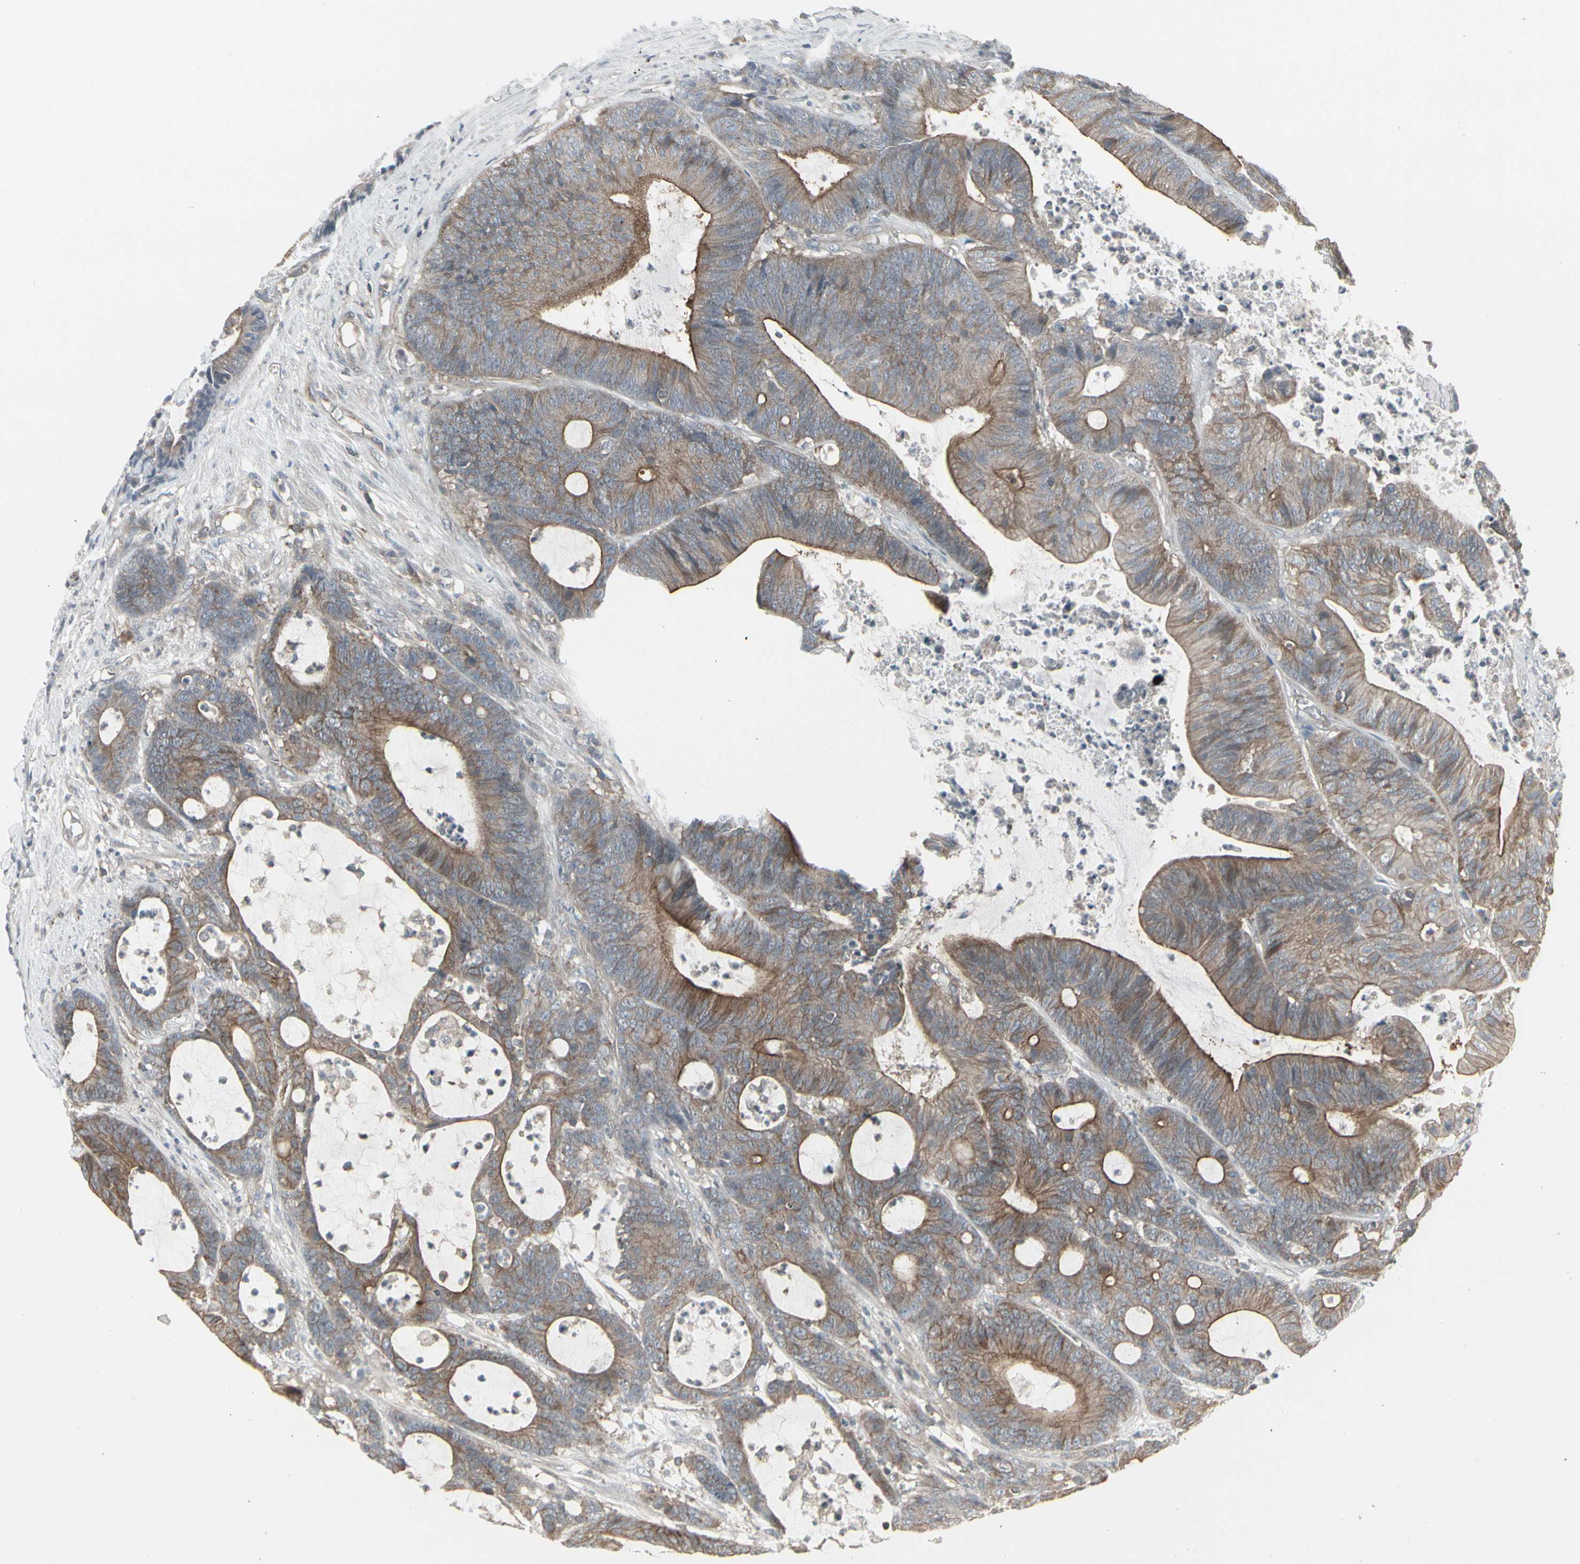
{"staining": {"intensity": "weak", "quantity": ">75%", "location": "cytoplasmic/membranous"}, "tissue": "colorectal cancer", "cell_type": "Tumor cells", "image_type": "cancer", "snomed": [{"axis": "morphology", "description": "Adenocarcinoma, NOS"}, {"axis": "topography", "description": "Colon"}], "caption": "Weak cytoplasmic/membranous staining for a protein is identified in approximately >75% of tumor cells of colorectal adenocarcinoma using immunohistochemistry.", "gene": "EPS15", "patient": {"sex": "female", "age": 84}}